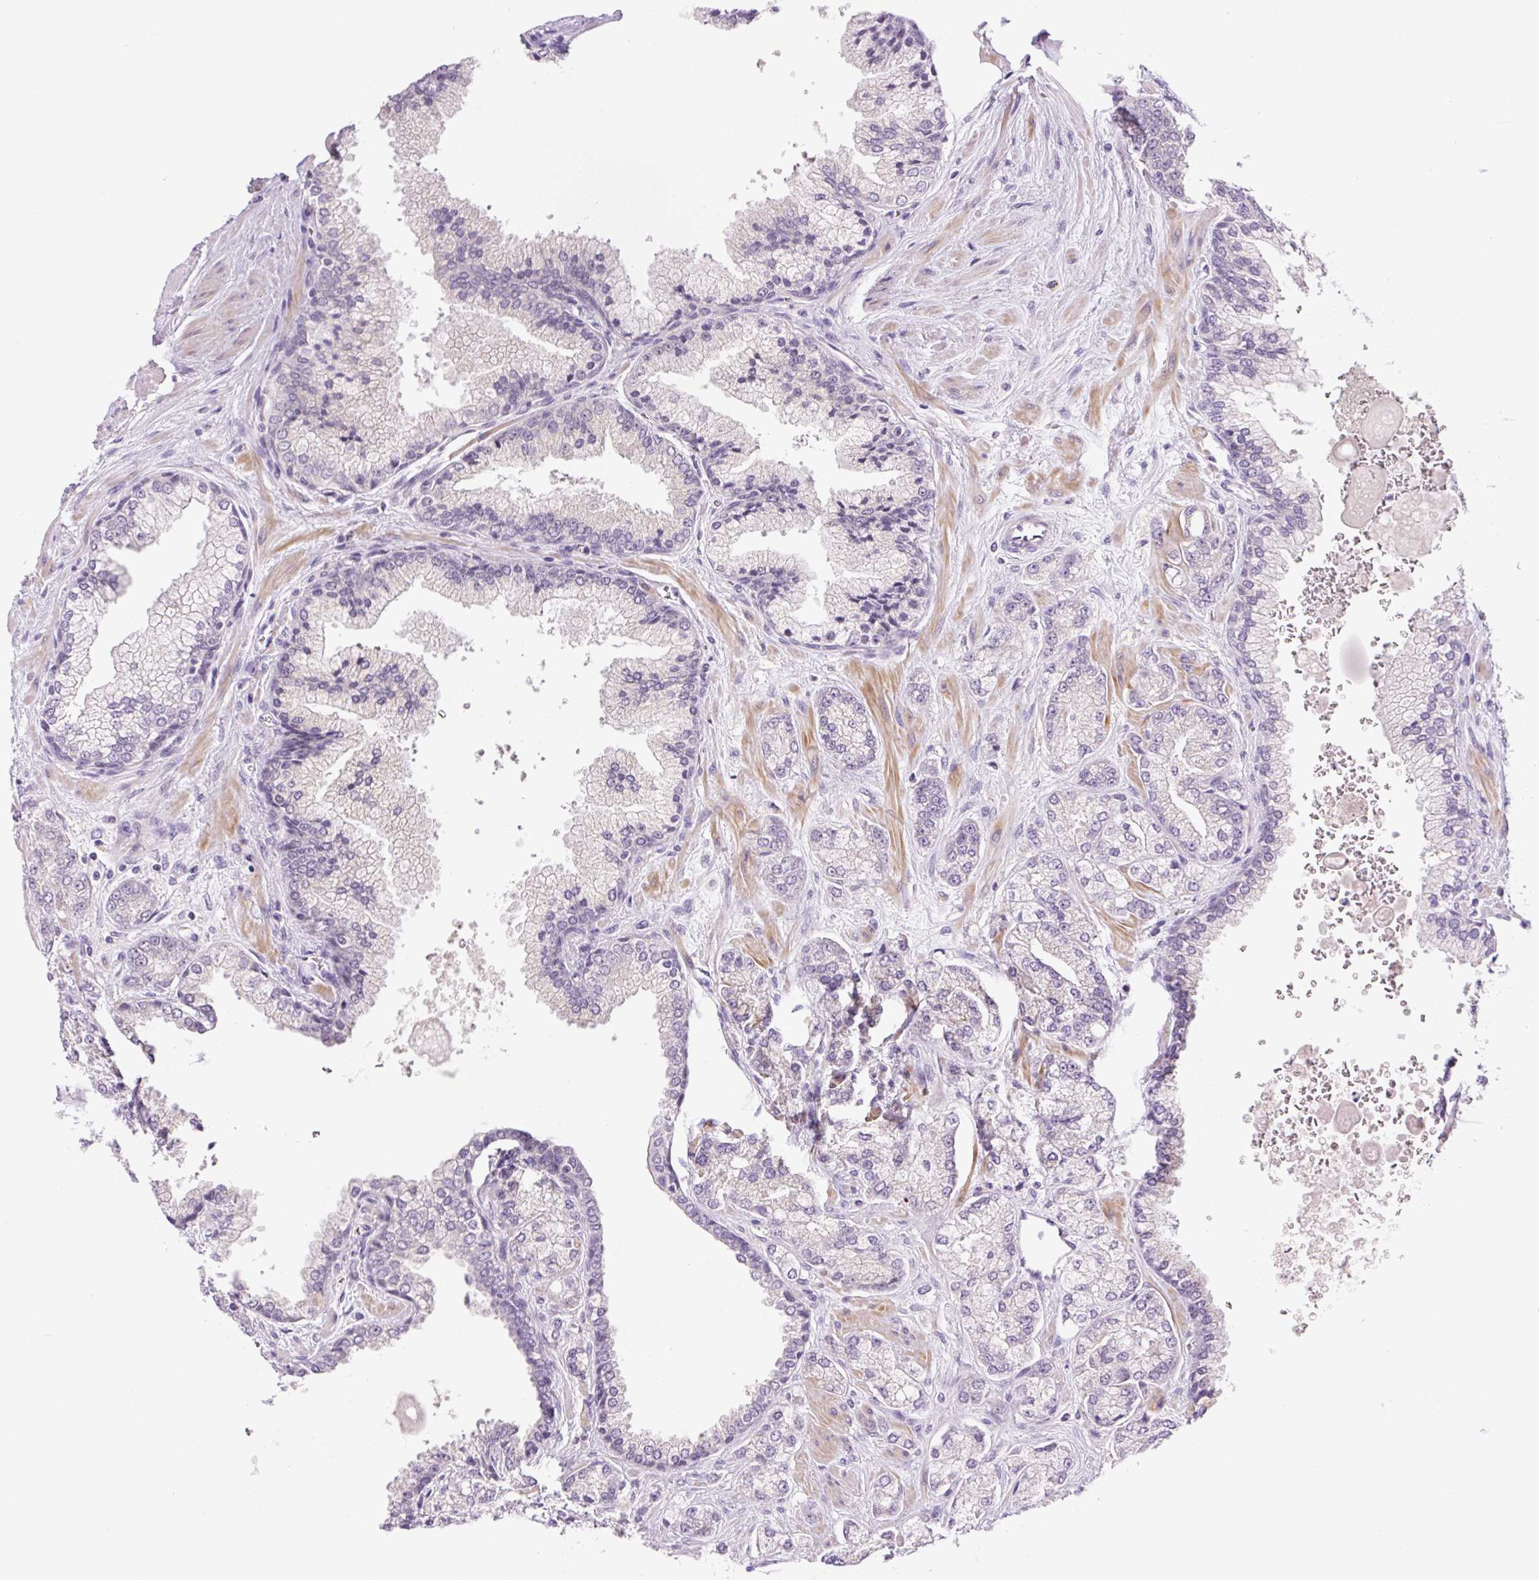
{"staining": {"intensity": "negative", "quantity": "none", "location": "none"}, "tissue": "prostate cancer", "cell_type": "Tumor cells", "image_type": "cancer", "snomed": [{"axis": "morphology", "description": "Adenocarcinoma, High grade"}, {"axis": "topography", "description": "Prostate"}], "caption": "A high-resolution micrograph shows immunohistochemistry (IHC) staining of prostate adenocarcinoma (high-grade), which reveals no significant positivity in tumor cells.", "gene": "ZNF417", "patient": {"sex": "male", "age": 68}}